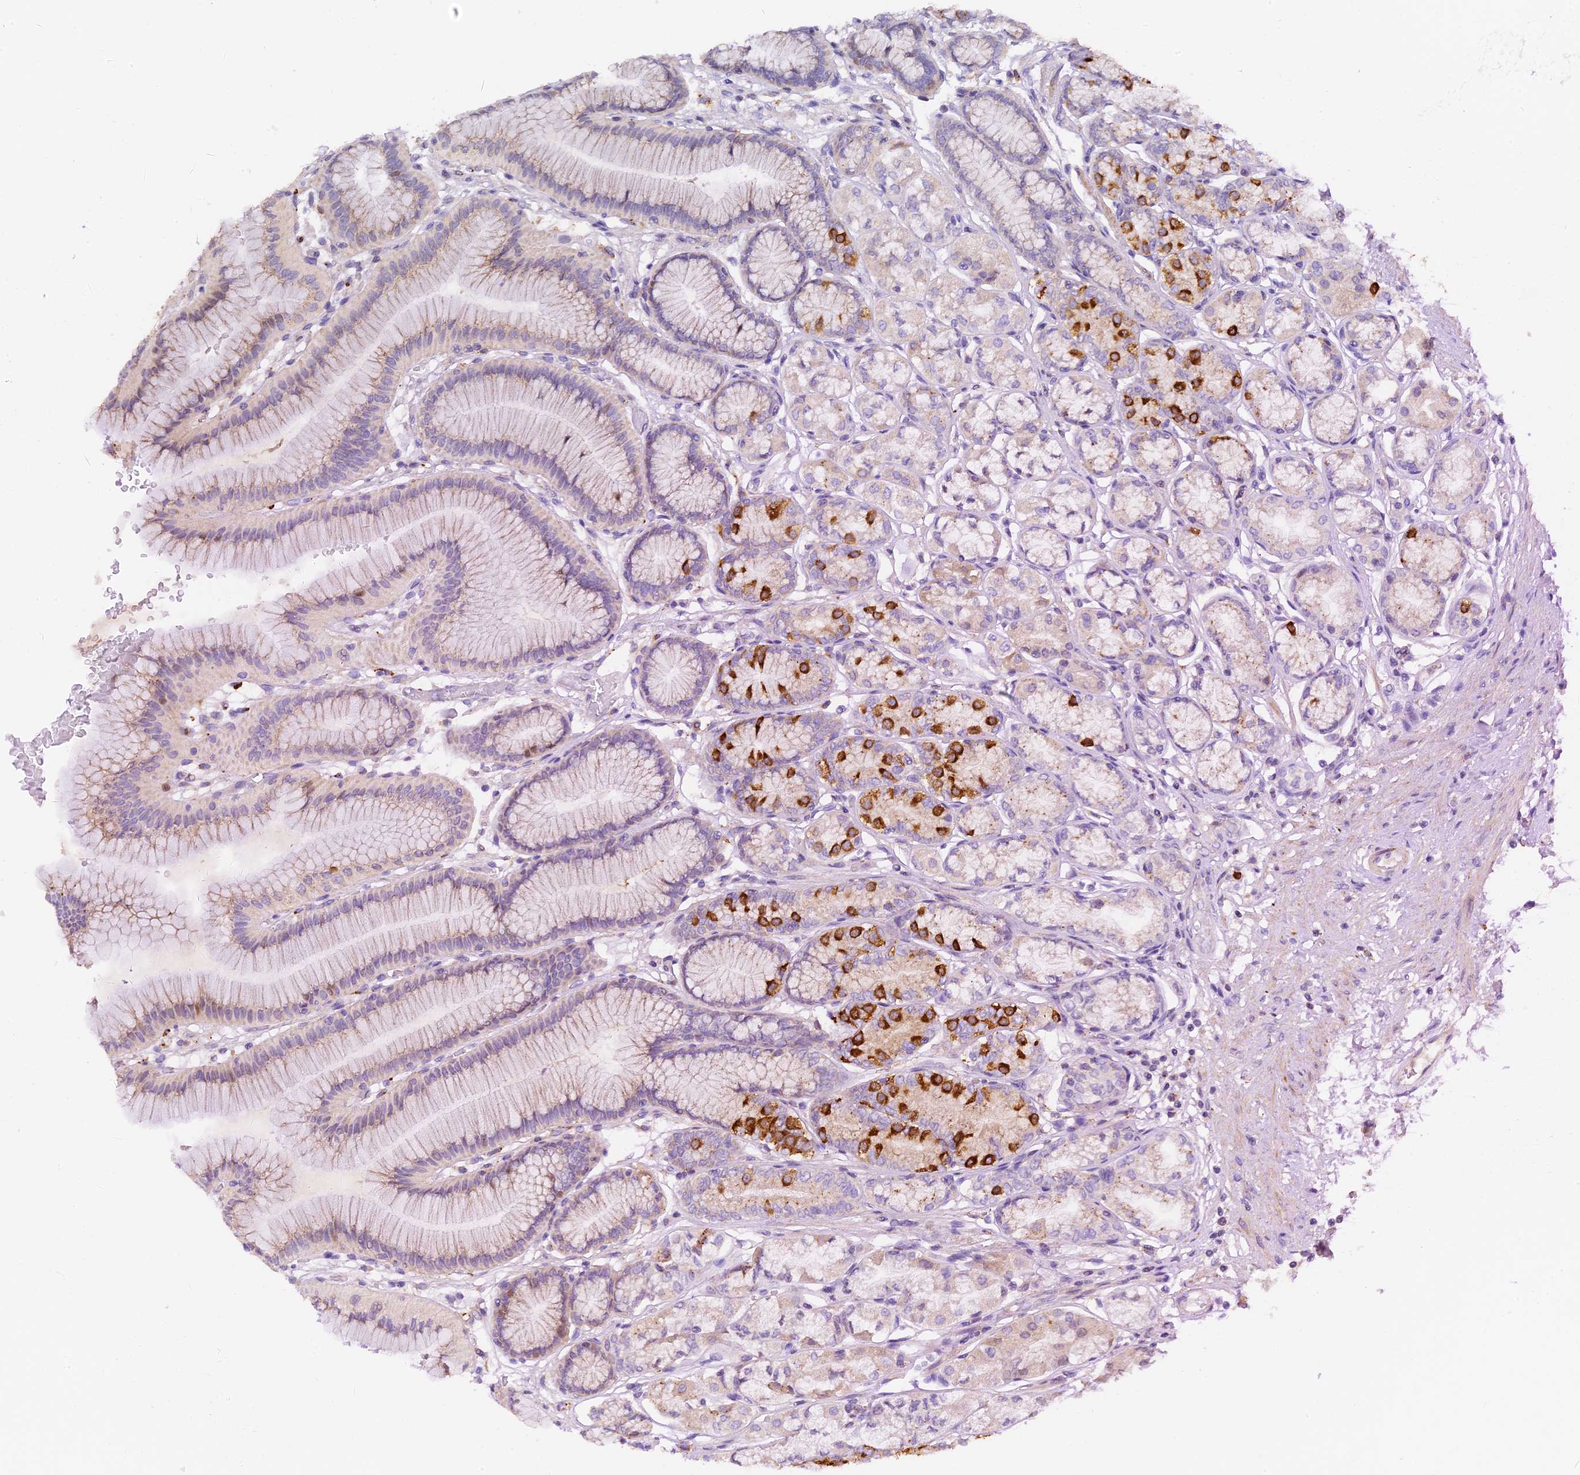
{"staining": {"intensity": "strong", "quantity": "<25%", "location": "cytoplasmic/membranous"}, "tissue": "stomach", "cell_type": "Glandular cells", "image_type": "normal", "snomed": [{"axis": "morphology", "description": "Normal tissue, NOS"}, {"axis": "morphology", "description": "Adenocarcinoma, NOS"}, {"axis": "morphology", "description": "Adenocarcinoma, High grade"}, {"axis": "topography", "description": "Stomach, upper"}, {"axis": "topography", "description": "Stomach"}], "caption": "Immunohistochemical staining of unremarkable human stomach displays <25% levels of strong cytoplasmic/membranous protein positivity in approximately <25% of glandular cells.", "gene": "RPGRIP1L", "patient": {"sex": "female", "age": 65}}